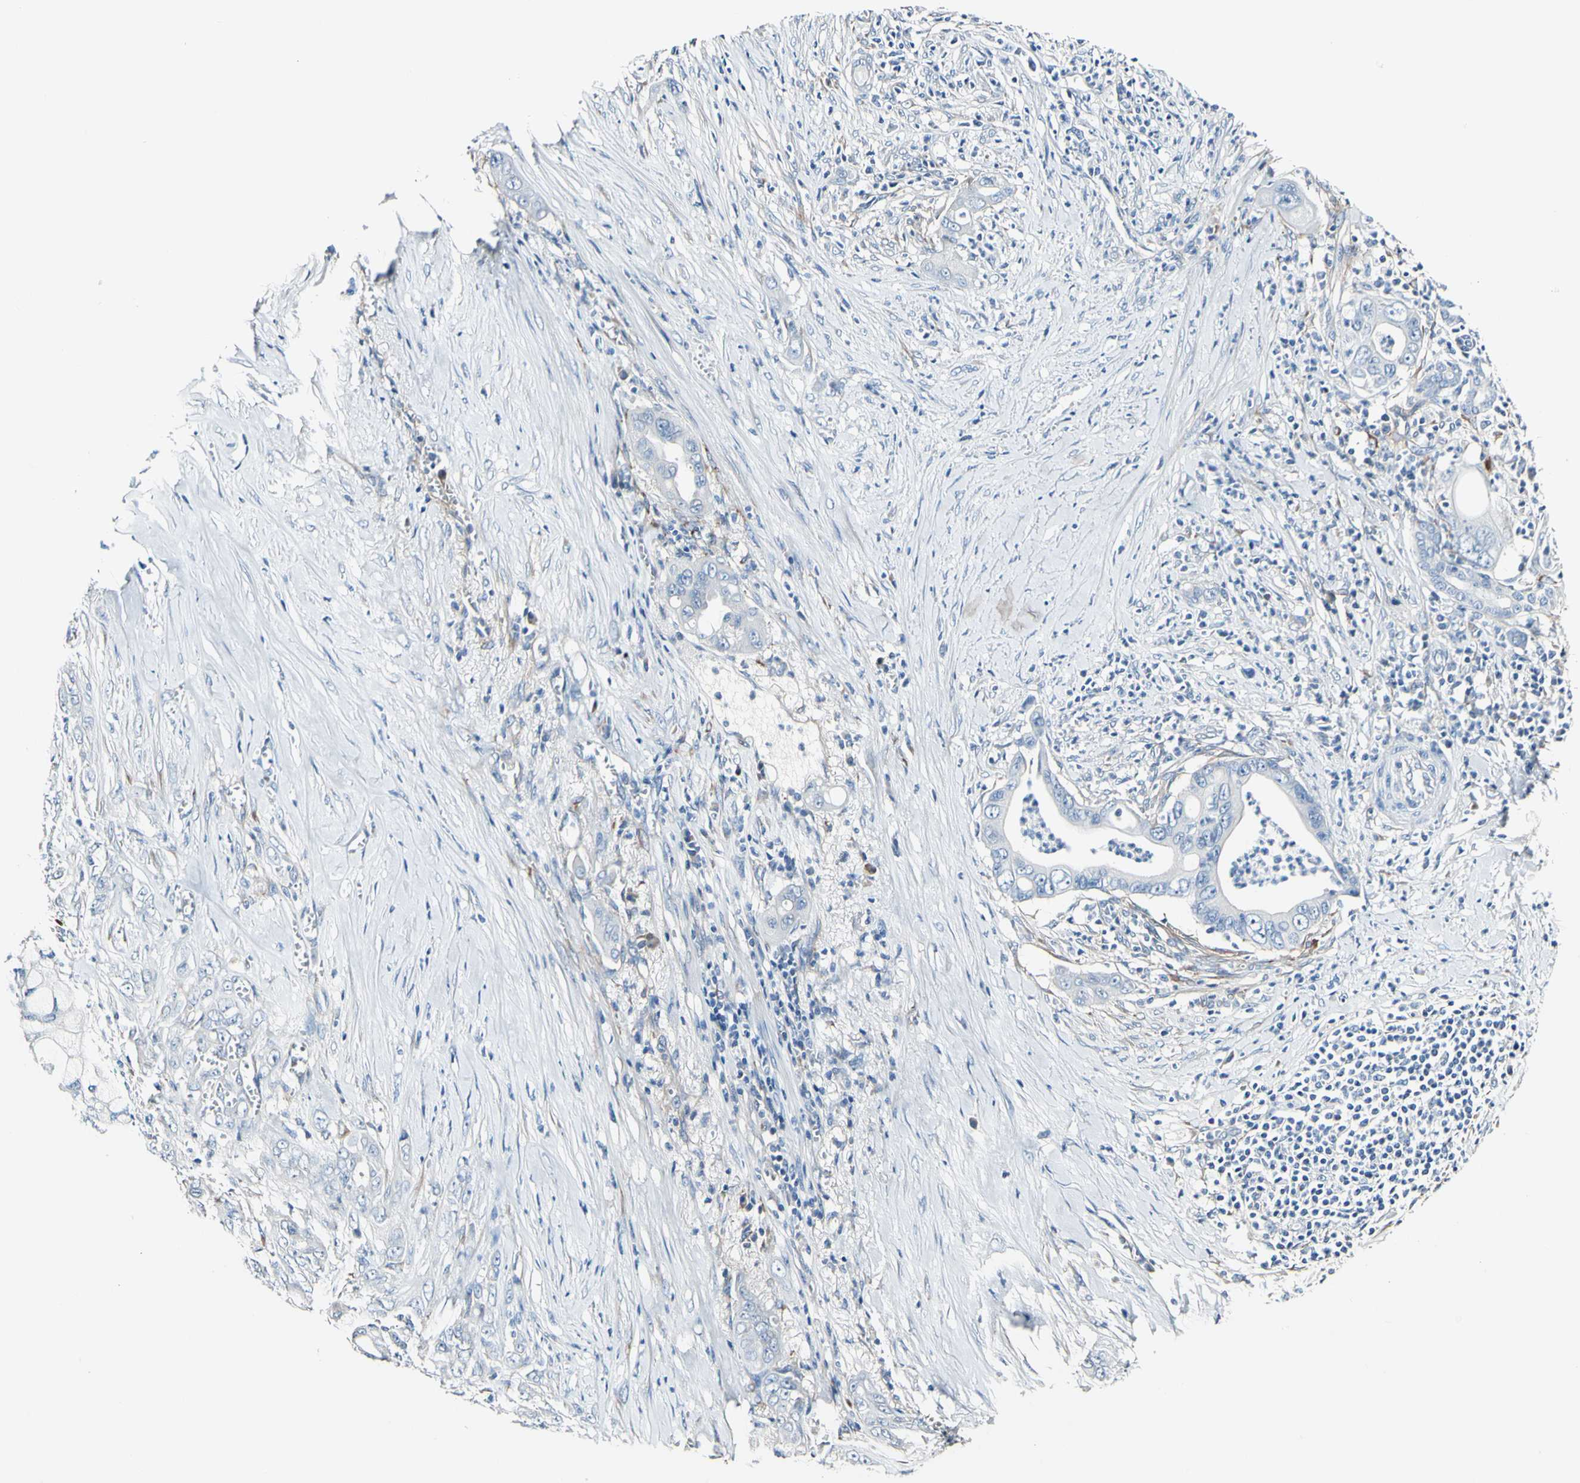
{"staining": {"intensity": "negative", "quantity": "none", "location": "none"}, "tissue": "pancreatic cancer", "cell_type": "Tumor cells", "image_type": "cancer", "snomed": [{"axis": "morphology", "description": "Adenocarcinoma, NOS"}, {"axis": "topography", "description": "Pancreas"}], "caption": "DAB immunohistochemical staining of adenocarcinoma (pancreatic) reveals no significant expression in tumor cells.", "gene": "COL6A3", "patient": {"sex": "male", "age": 59}}